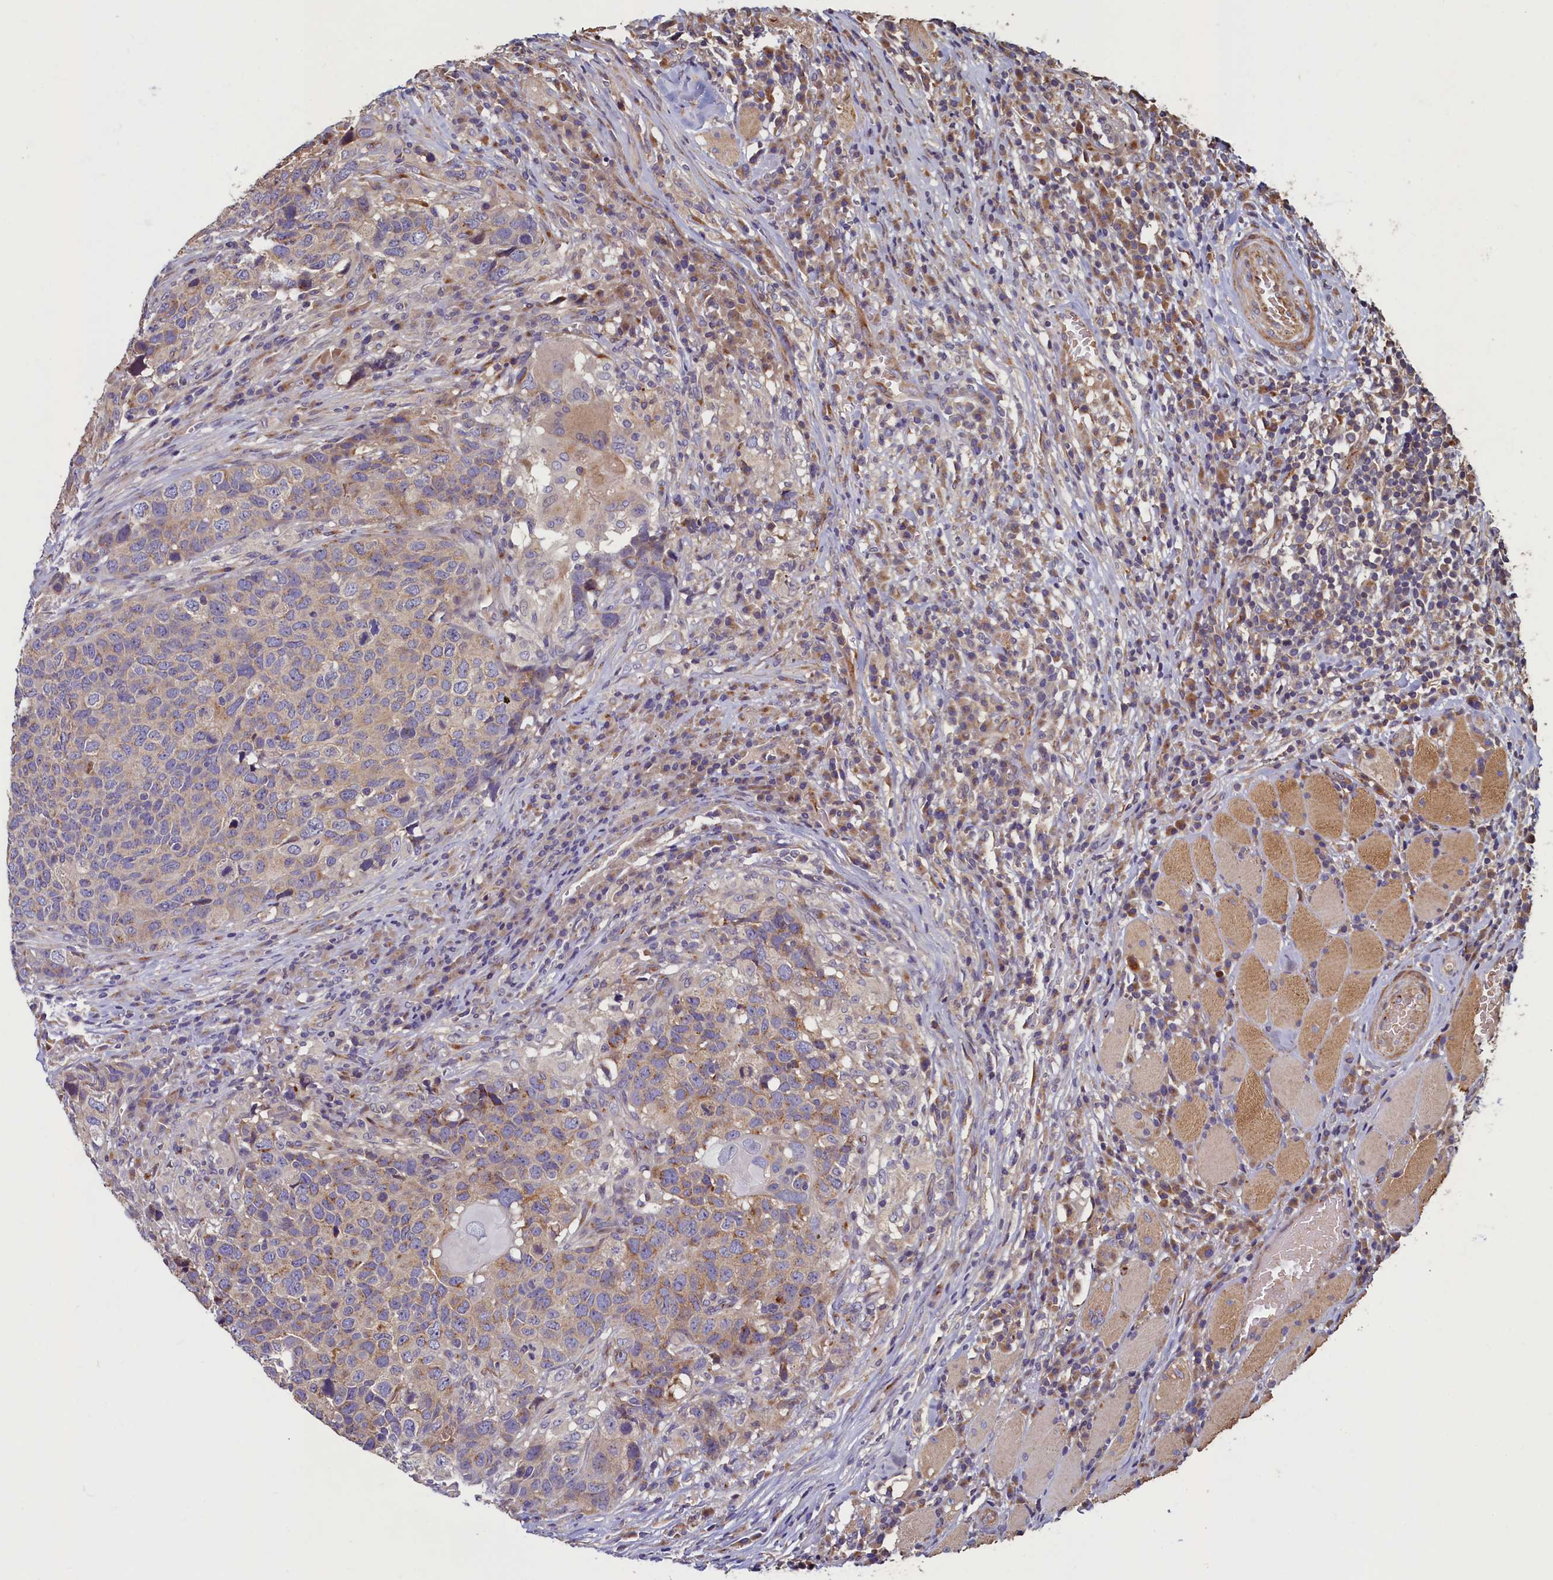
{"staining": {"intensity": "moderate", "quantity": "<25%", "location": "cytoplasmic/membranous"}, "tissue": "head and neck cancer", "cell_type": "Tumor cells", "image_type": "cancer", "snomed": [{"axis": "morphology", "description": "Squamous cell carcinoma, NOS"}, {"axis": "topography", "description": "Head-Neck"}], "caption": "Head and neck cancer (squamous cell carcinoma) was stained to show a protein in brown. There is low levels of moderate cytoplasmic/membranous expression in approximately <25% of tumor cells.", "gene": "TMEM181", "patient": {"sex": "male", "age": 66}}